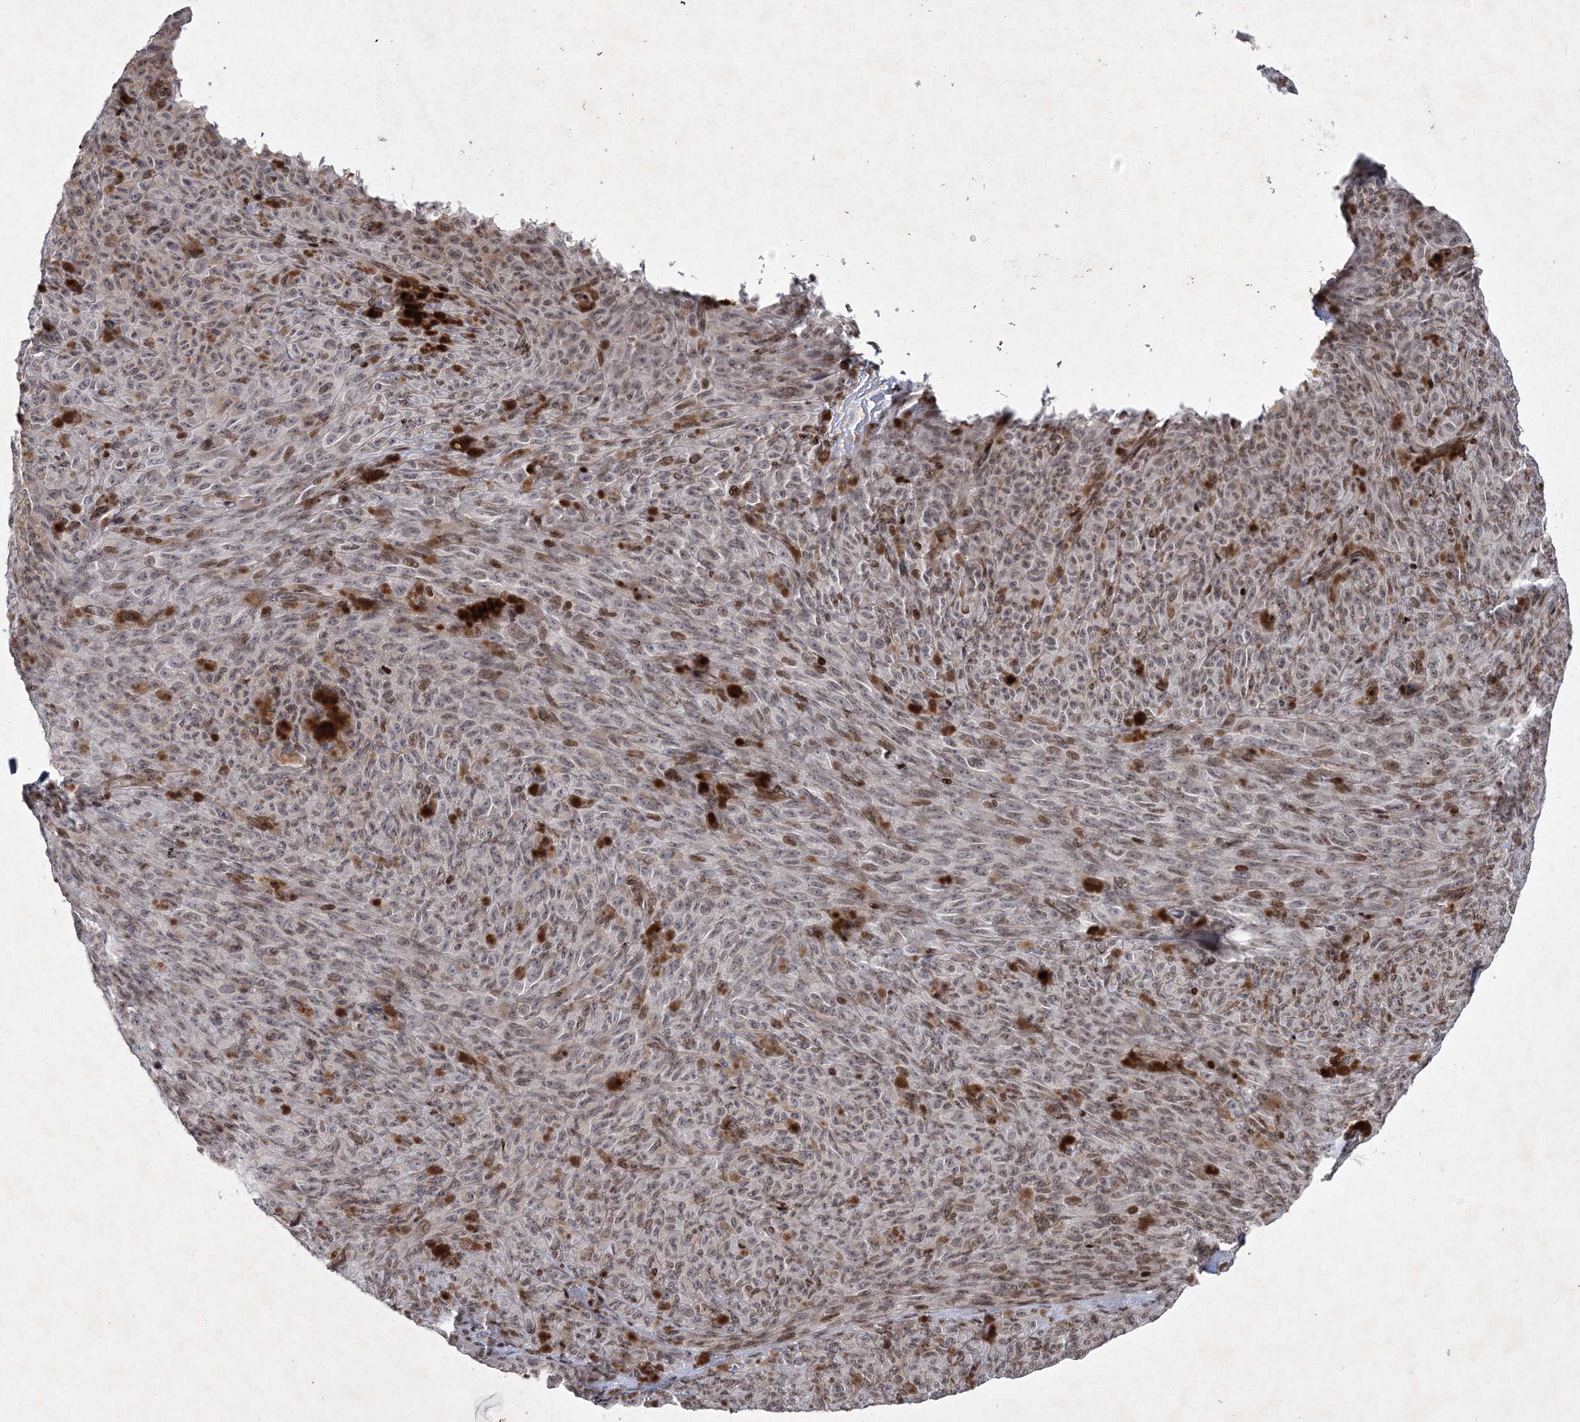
{"staining": {"intensity": "negative", "quantity": "none", "location": "none"}, "tissue": "melanoma", "cell_type": "Tumor cells", "image_type": "cancer", "snomed": [{"axis": "morphology", "description": "Malignant melanoma, NOS"}, {"axis": "topography", "description": "Skin"}], "caption": "This is a image of immunohistochemistry (IHC) staining of malignant melanoma, which shows no positivity in tumor cells. (Immunohistochemistry (ihc), brightfield microscopy, high magnification).", "gene": "SMIM29", "patient": {"sex": "female", "age": 82}}